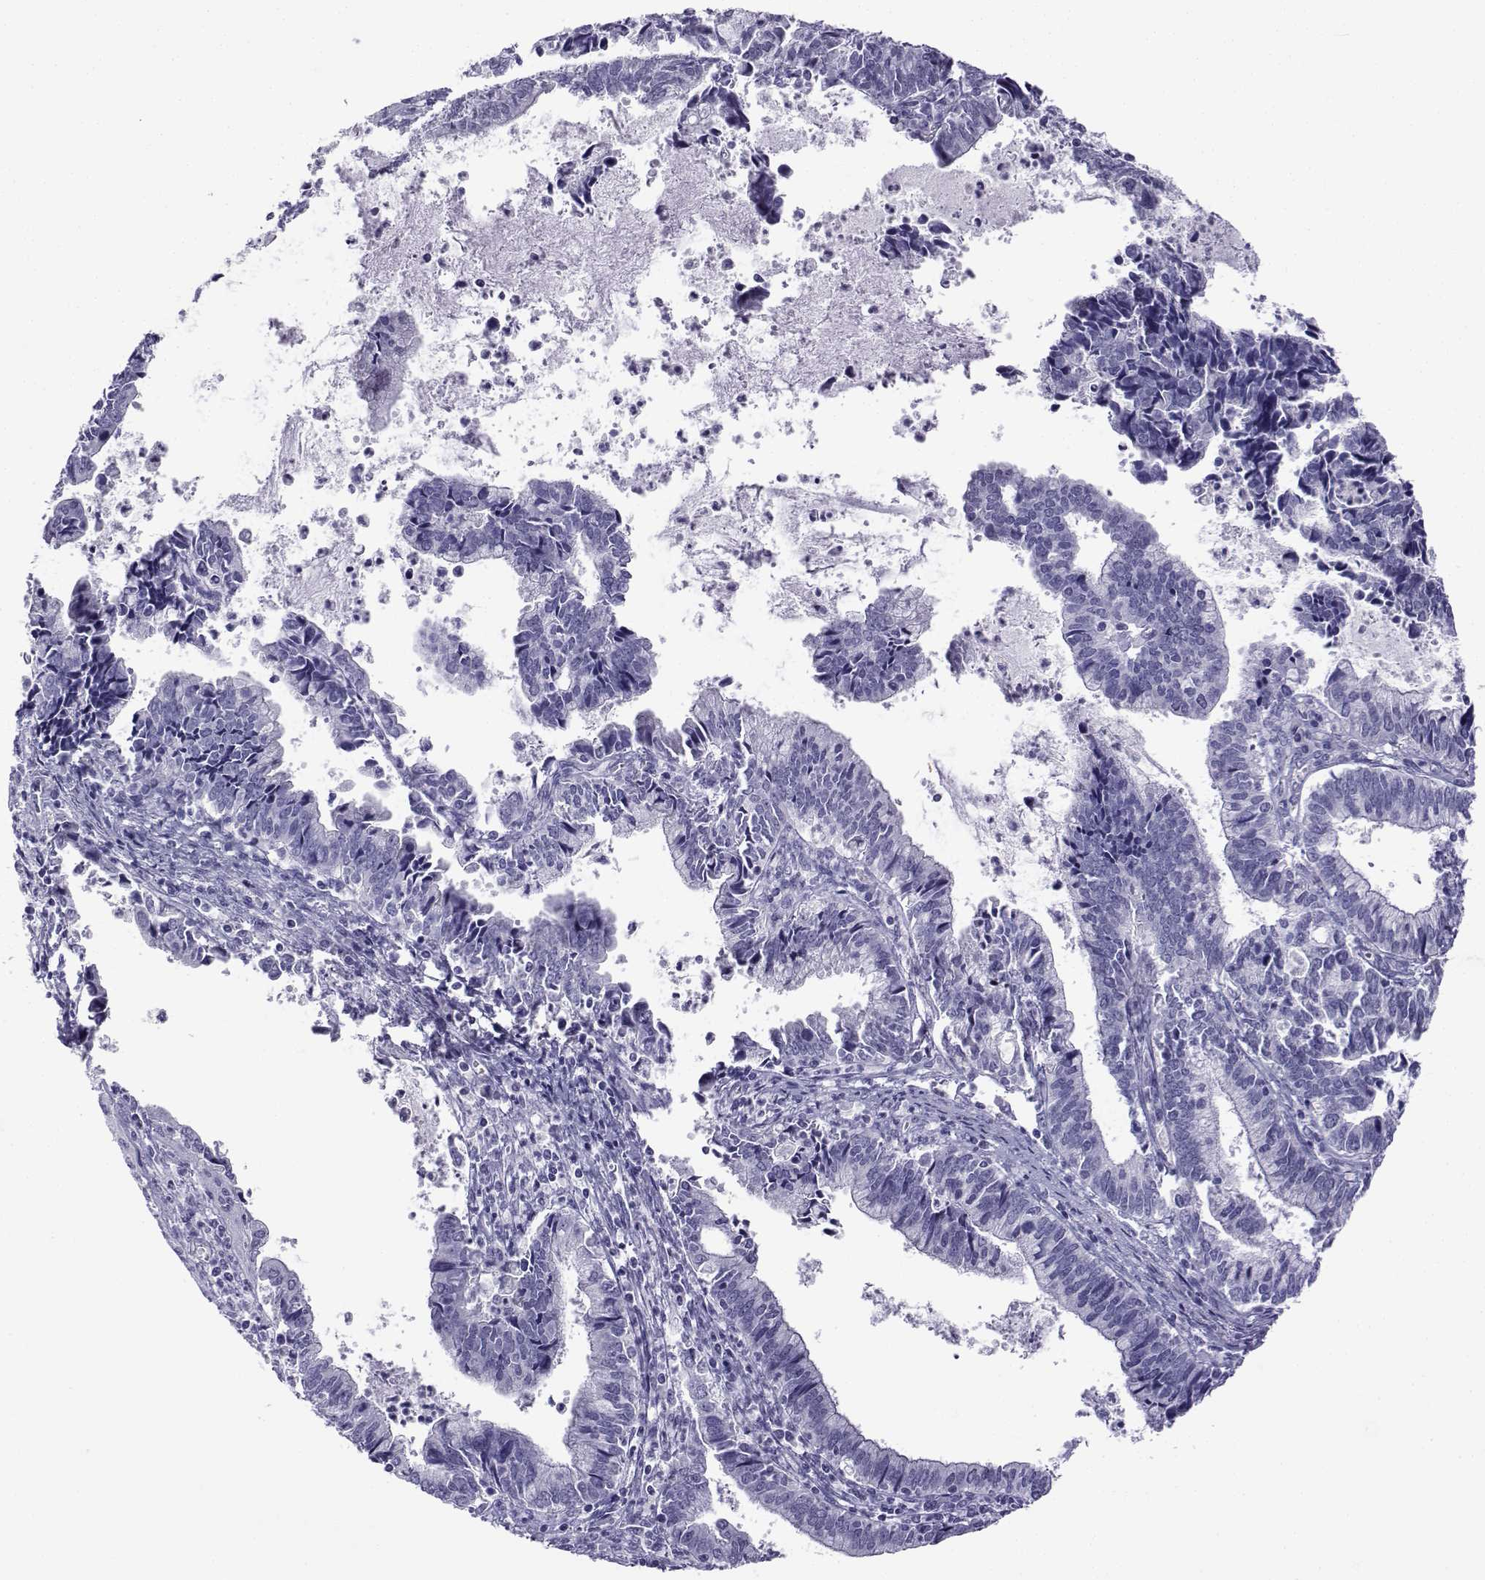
{"staining": {"intensity": "negative", "quantity": "none", "location": "none"}, "tissue": "cervical cancer", "cell_type": "Tumor cells", "image_type": "cancer", "snomed": [{"axis": "morphology", "description": "Adenocarcinoma, NOS"}, {"axis": "topography", "description": "Cervix"}], "caption": "Immunohistochemical staining of cervical cancer (adenocarcinoma) displays no significant positivity in tumor cells. (Brightfield microscopy of DAB (3,3'-diaminobenzidine) immunohistochemistry (IHC) at high magnification).", "gene": "ACTL7A", "patient": {"sex": "female", "age": 42}}